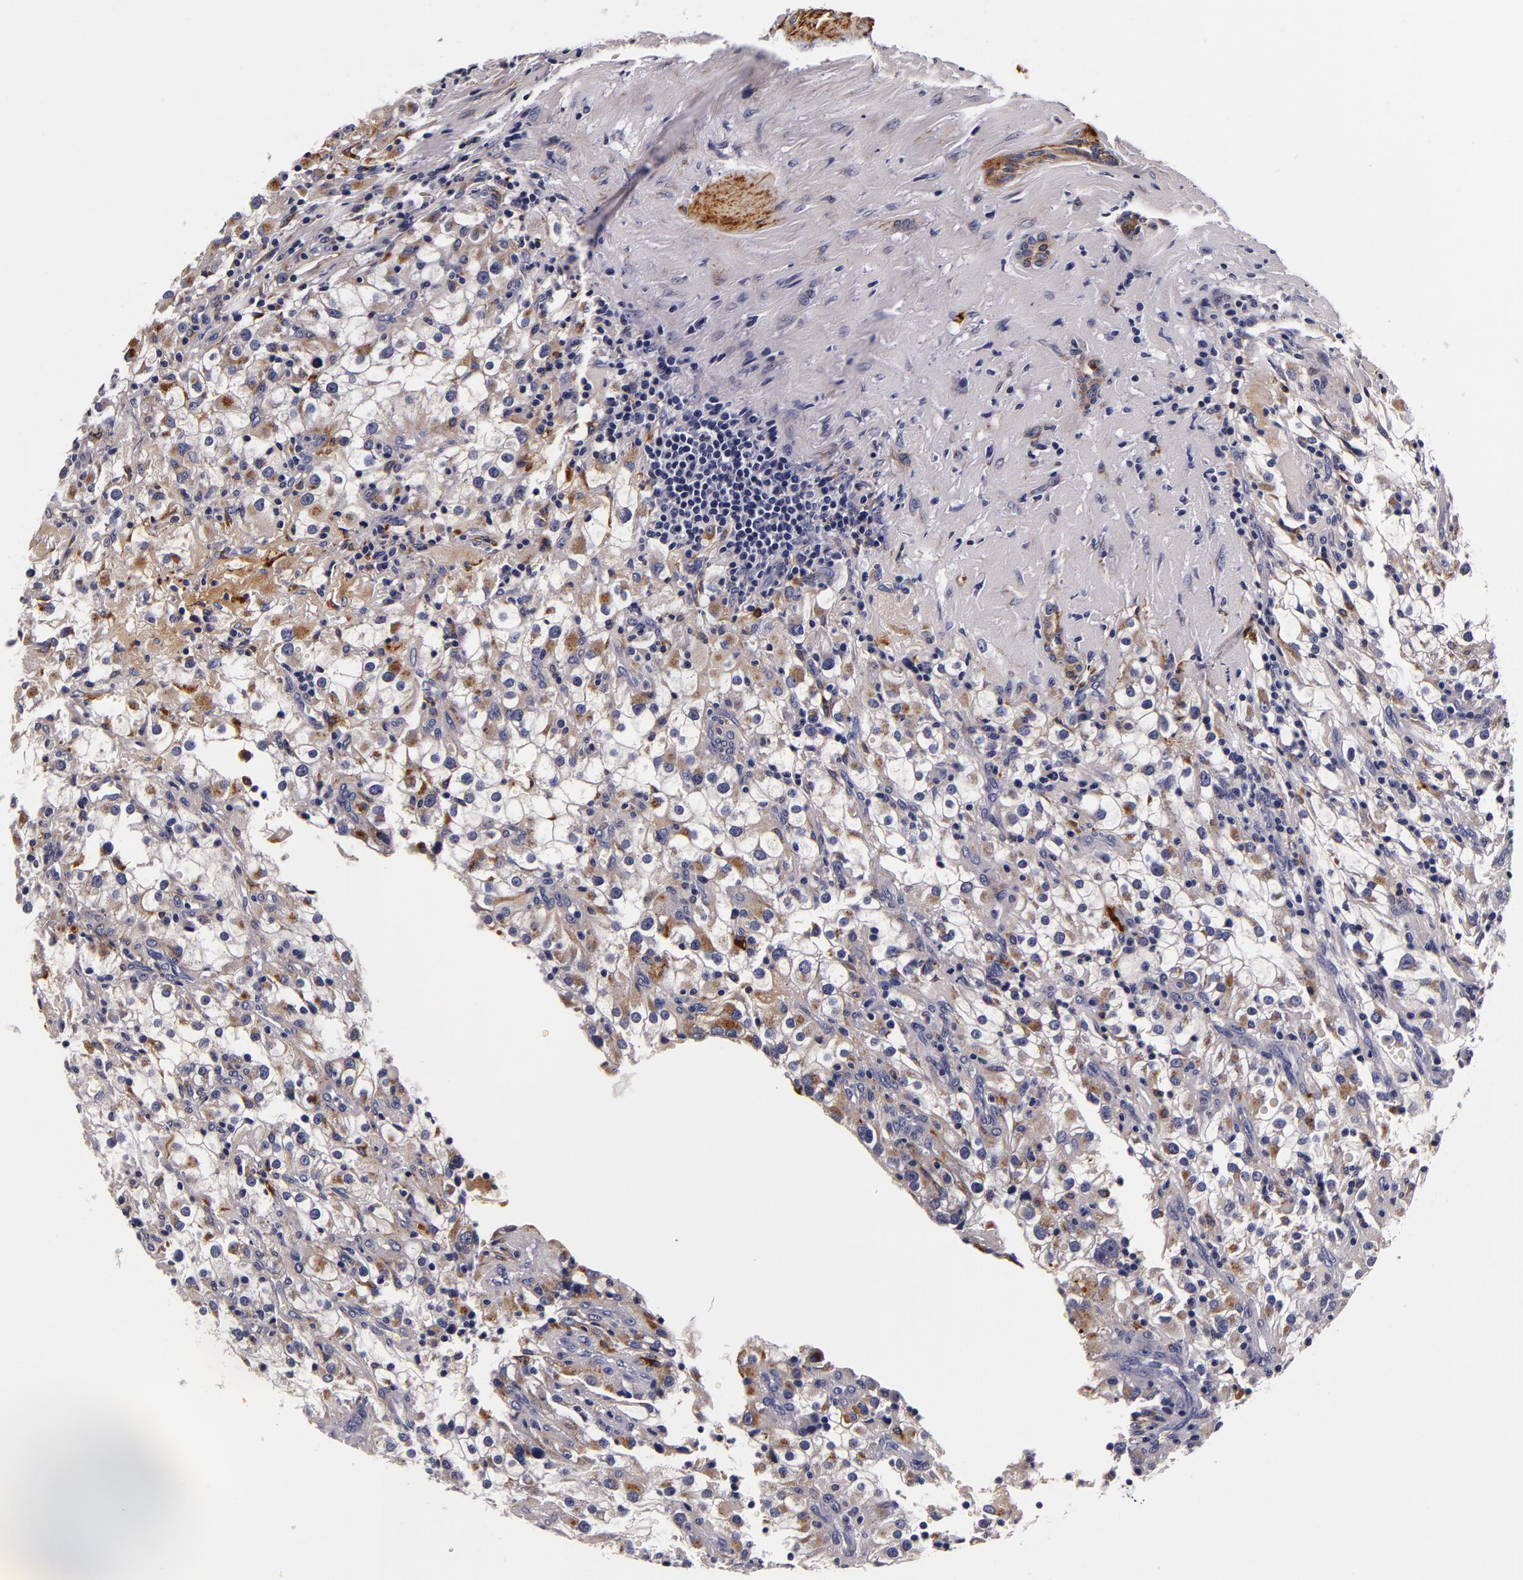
{"staining": {"intensity": "negative", "quantity": "none", "location": "none"}, "tissue": "renal cancer", "cell_type": "Tumor cells", "image_type": "cancer", "snomed": [{"axis": "morphology", "description": "Adenocarcinoma, NOS"}, {"axis": "topography", "description": "Kidney"}], "caption": "The image demonstrates no significant staining in tumor cells of renal cancer.", "gene": "LGALS3BP", "patient": {"sex": "female", "age": 52}}